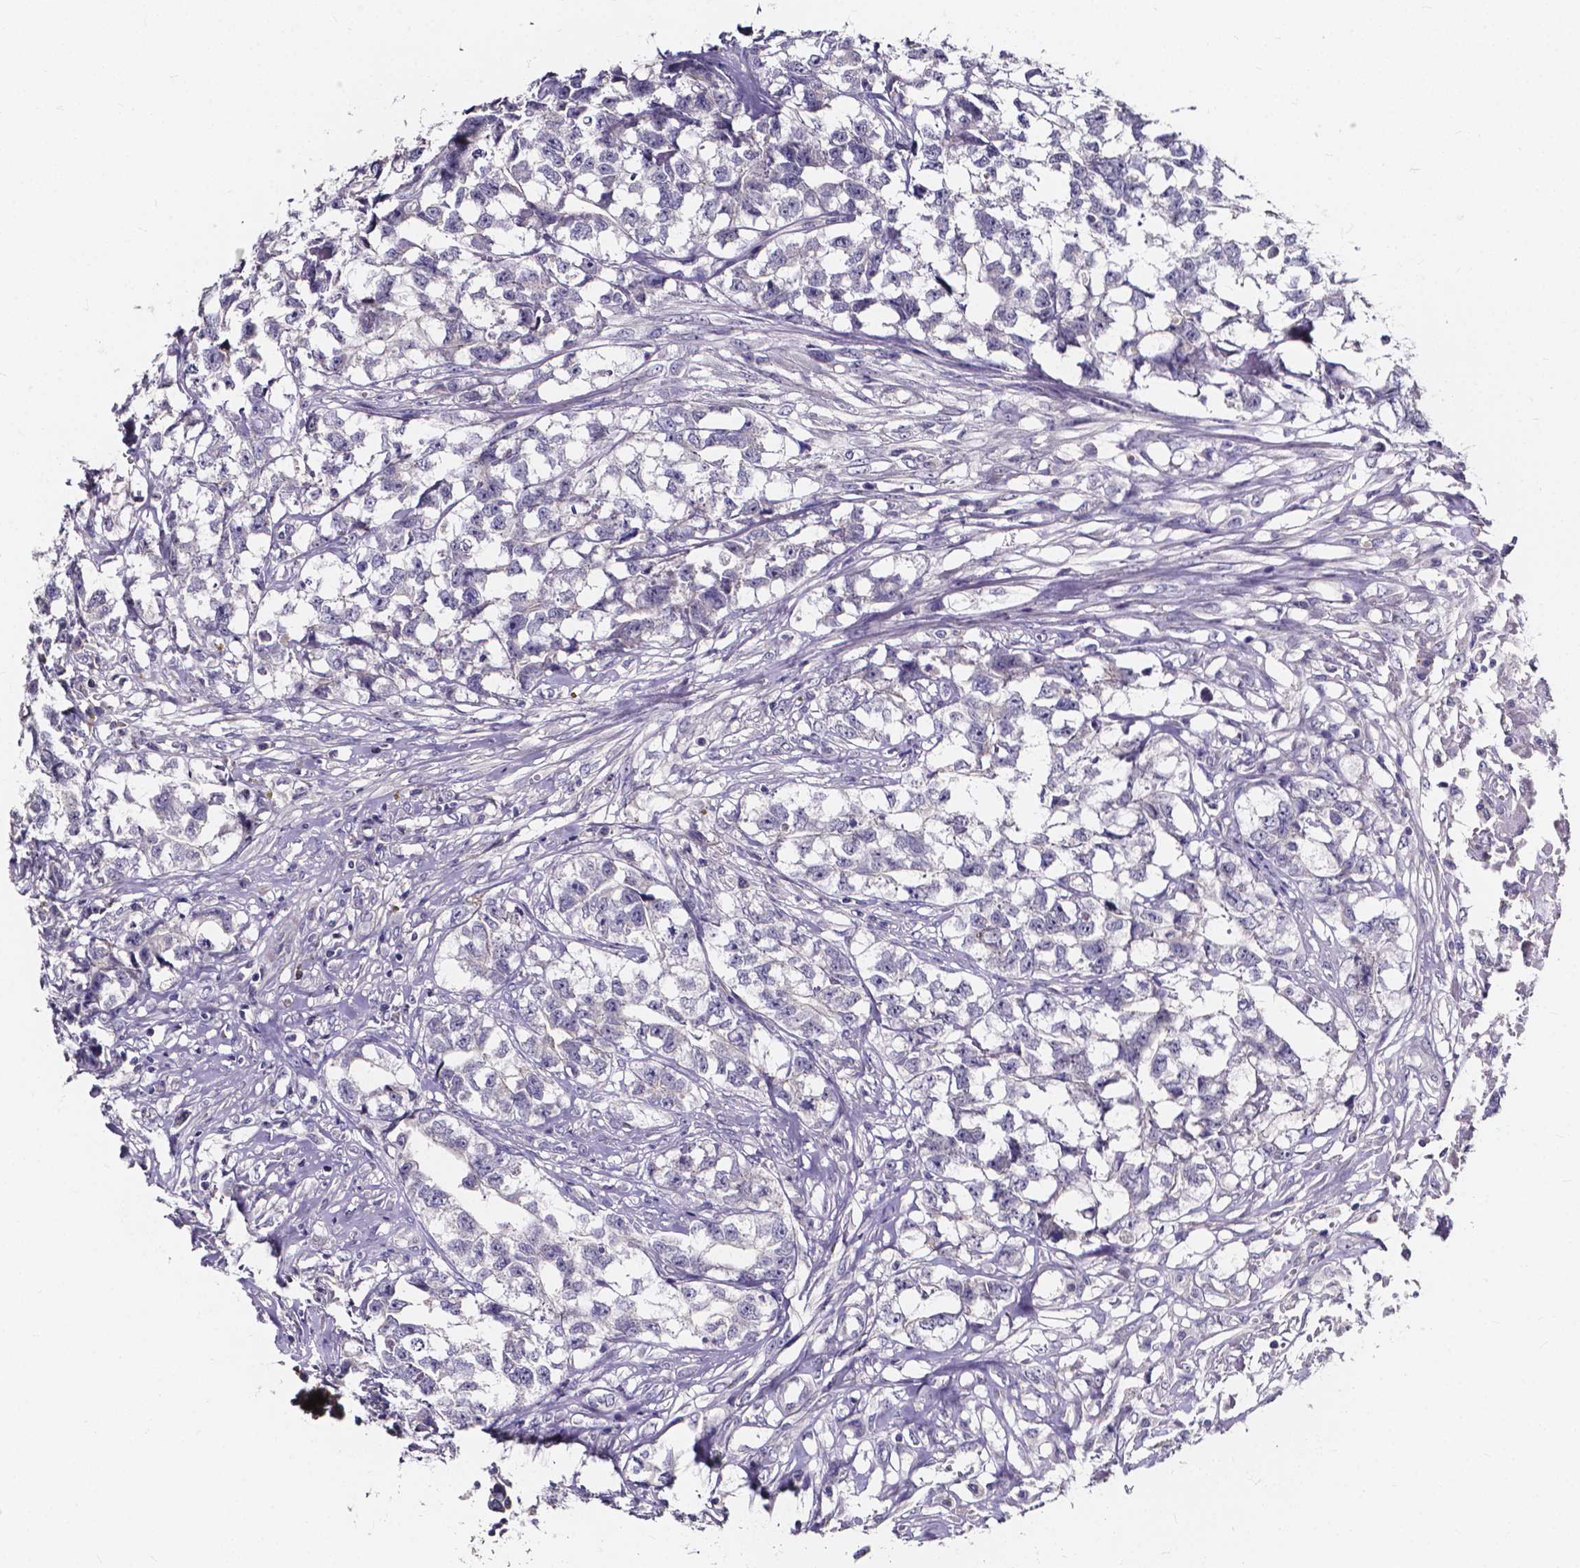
{"staining": {"intensity": "negative", "quantity": "none", "location": "none"}, "tissue": "testis cancer", "cell_type": "Tumor cells", "image_type": "cancer", "snomed": [{"axis": "morphology", "description": "Carcinoma, Embryonal, NOS"}, {"axis": "morphology", "description": "Teratoma, malignant, NOS"}, {"axis": "topography", "description": "Testis"}], "caption": "This is an IHC histopathology image of embryonal carcinoma (testis). There is no staining in tumor cells.", "gene": "SPOCD1", "patient": {"sex": "male", "age": 44}}